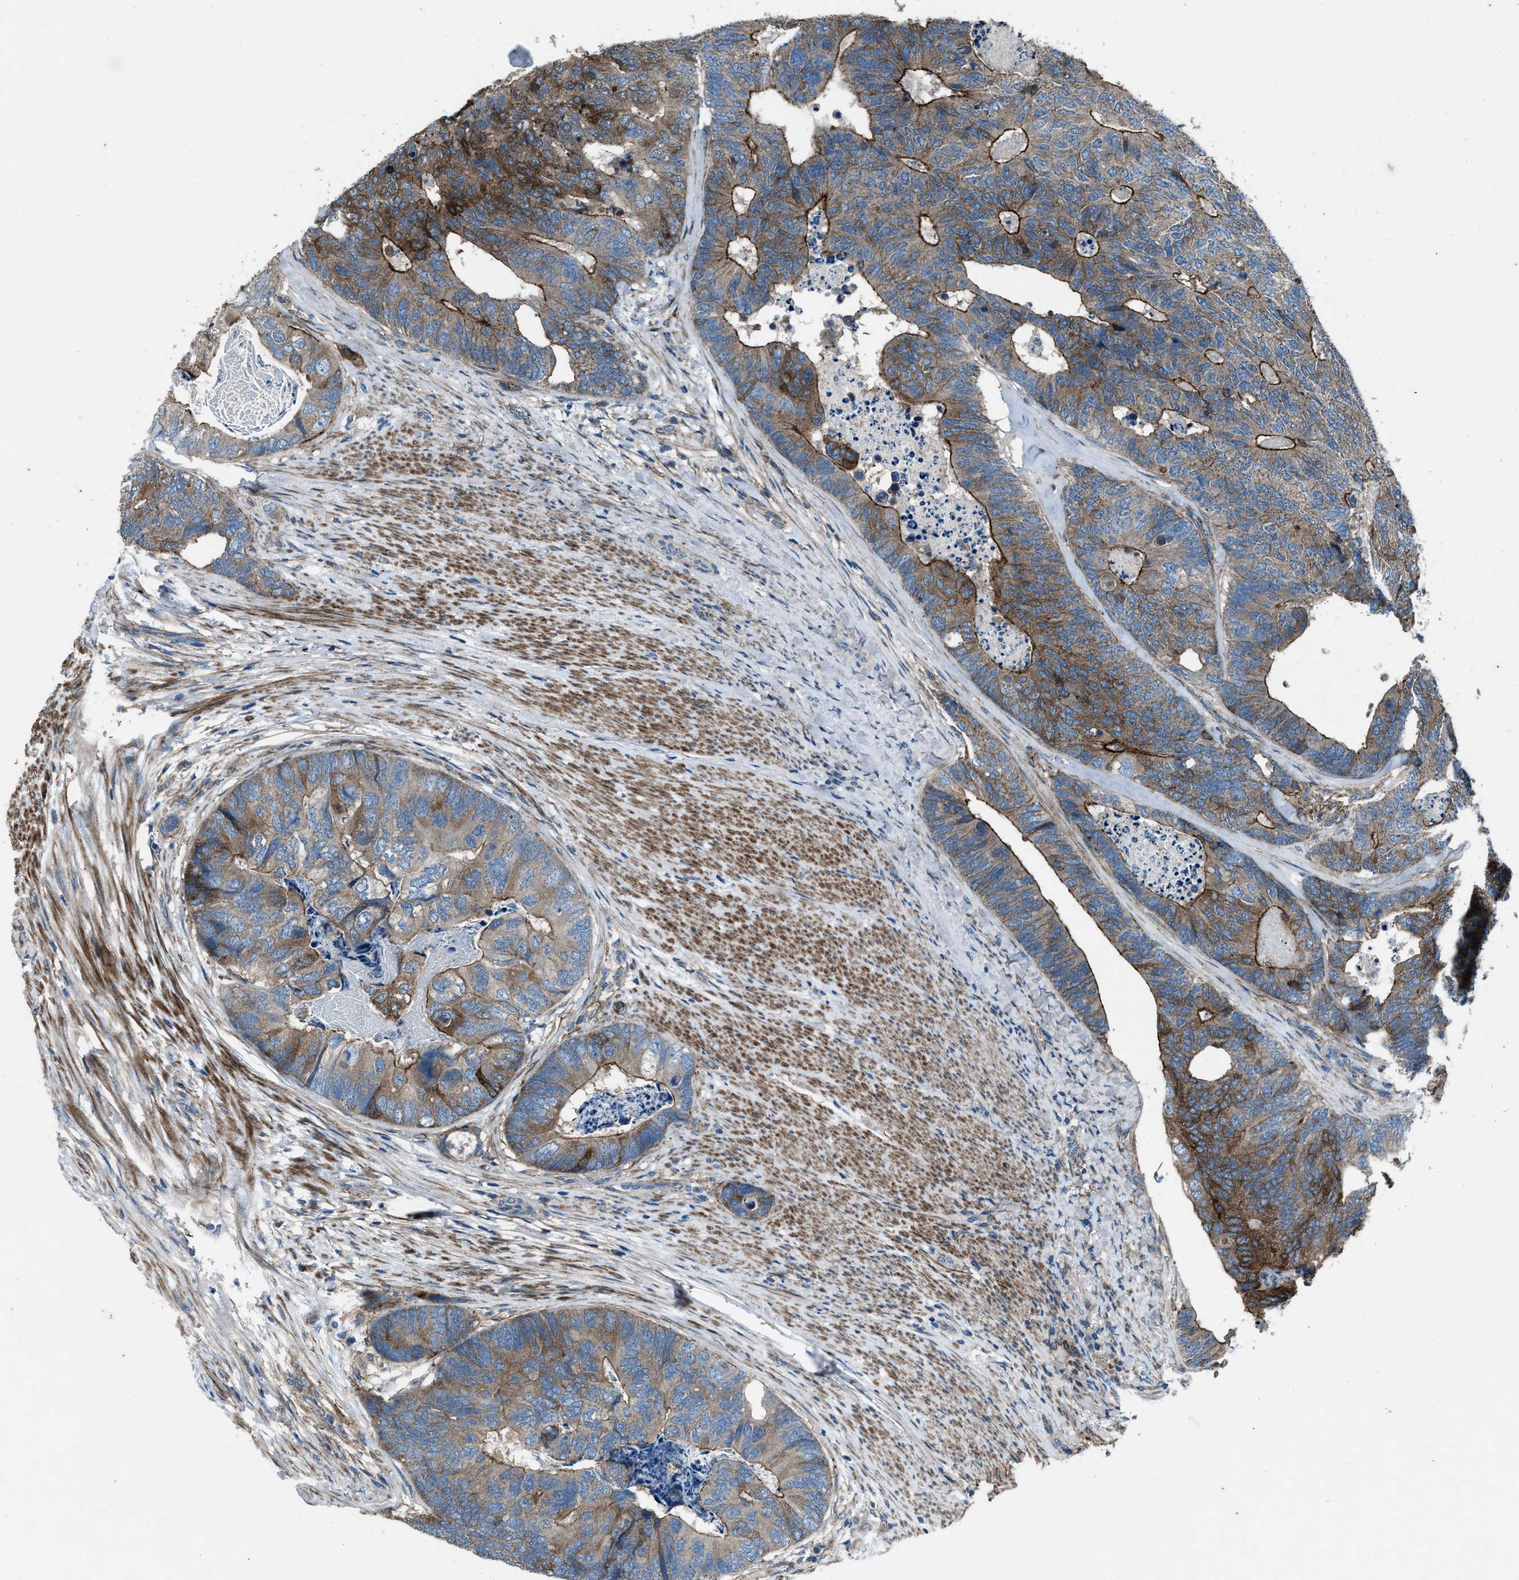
{"staining": {"intensity": "moderate", "quantity": ">75%", "location": "cytoplasmic/membranous"}, "tissue": "colorectal cancer", "cell_type": "Tumor cells", "image_type": "cancer", "snomed": [{"axis": "morphology", "description": "Adenocarcinoma, NOS"}, {"axis": "topography", "description": "Colon"}], "caption": "Human colorectal cancer (adenocarcinoma) stained with a protein marker demonstrates moderate staining in tumor cells.", "gene": "SVIL", "patient": {"sex": "female", "age": 67}}